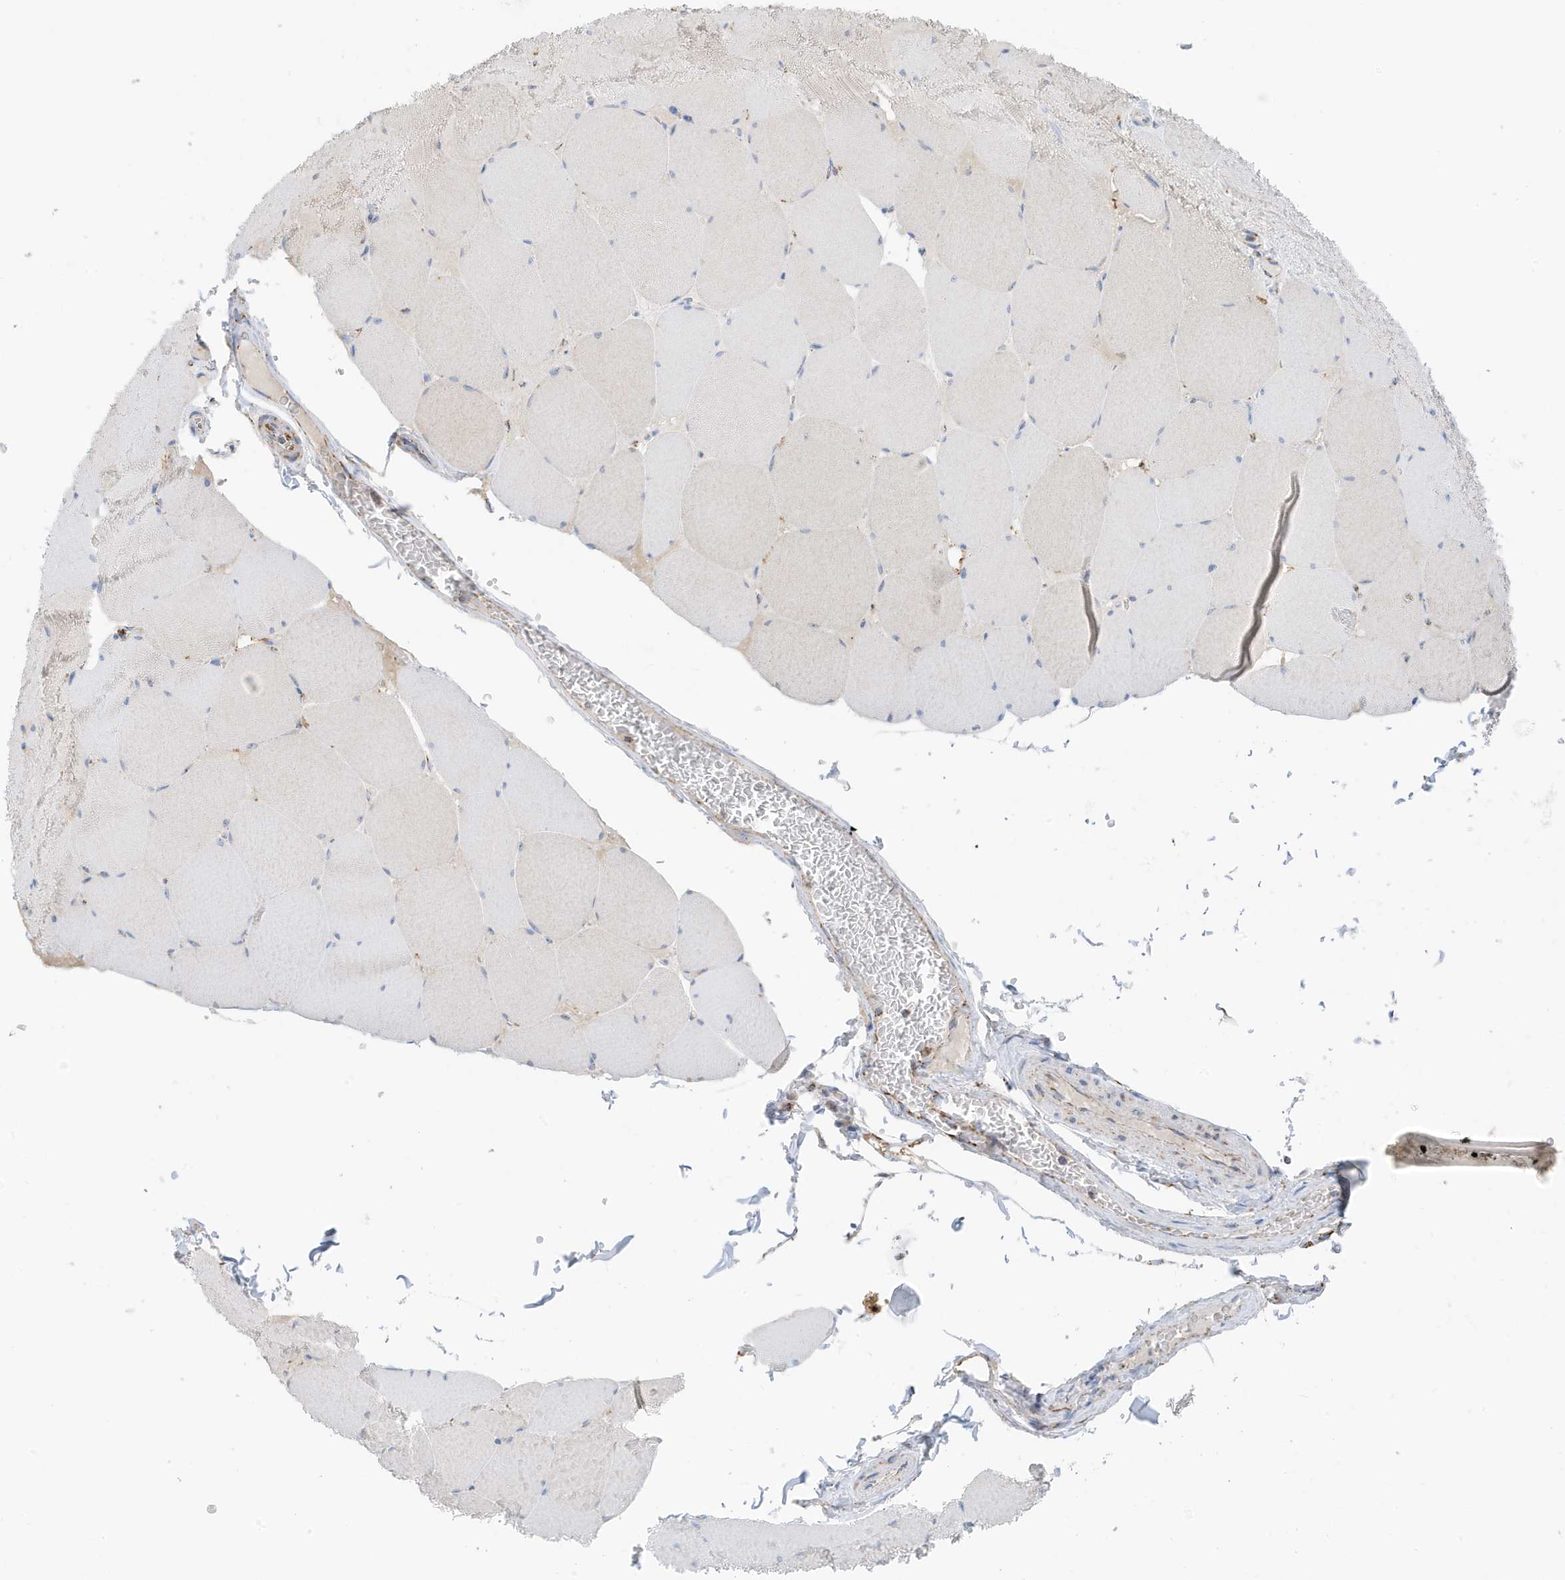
{"staining": {"intensity": "negative", "quantity": "none", "location": "none"}, "tissue": "skeletal muscle", "cell_type": "Myocytes", "image_type": "normal", "snomed": [{"axis": "morphology", "description": "Normal tissue, NOS"}, {"axis": "topography", "description": "Skeletal muscle"}, {"axis": "topography", "description": "Head-Neck"}], "caption": "This is a micrograph of immunohistochemistry (IHC) staining of benign skeletal muscle, which shows no positivity in myocytes.", "gene": "CAPN13", "patient": {"sex": "male", "age": 66}}